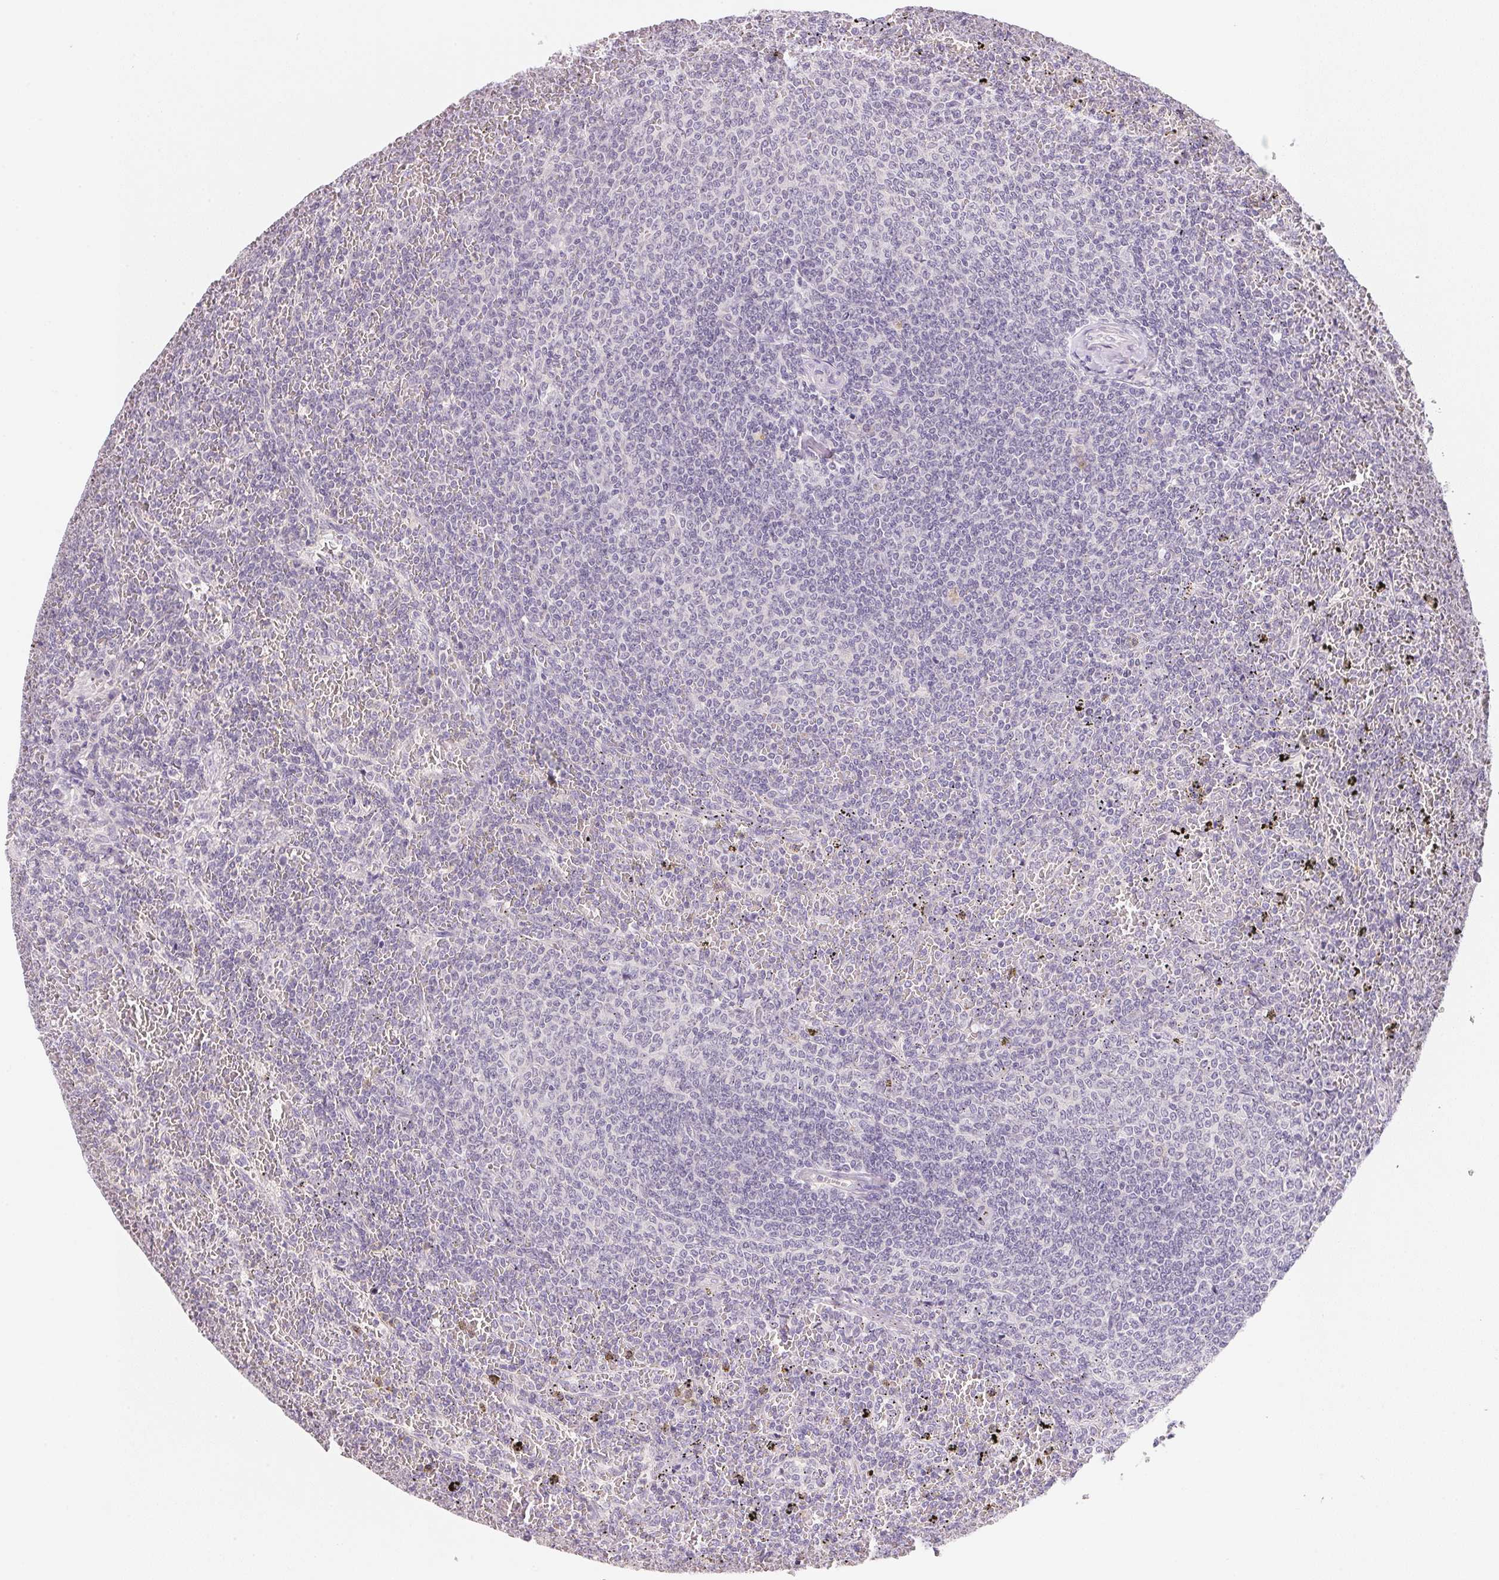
{"staining": {"intensity": "negative", "quantity": "none", "location": "none"}, "tissue": "lymphoma", "cell_type": "Tumor cells", "image_type": "cancer", "snomed": [{"axis": "morphology", "description": "Malignant lymphoma, non-Hodgkin's type, Low grade"}, {"axis": "topography", "description": "Spleen"}], "caption": "High power microscopy histopathology image of an IHC micrograph of lymphoma, revealing no significant positivity in tumor cells. (Immunohistochemistry (ihc), brightfield microscopy, high magnification).", "gene": "MCOLN3", "patient": {"sex": "female", "age": 77}}